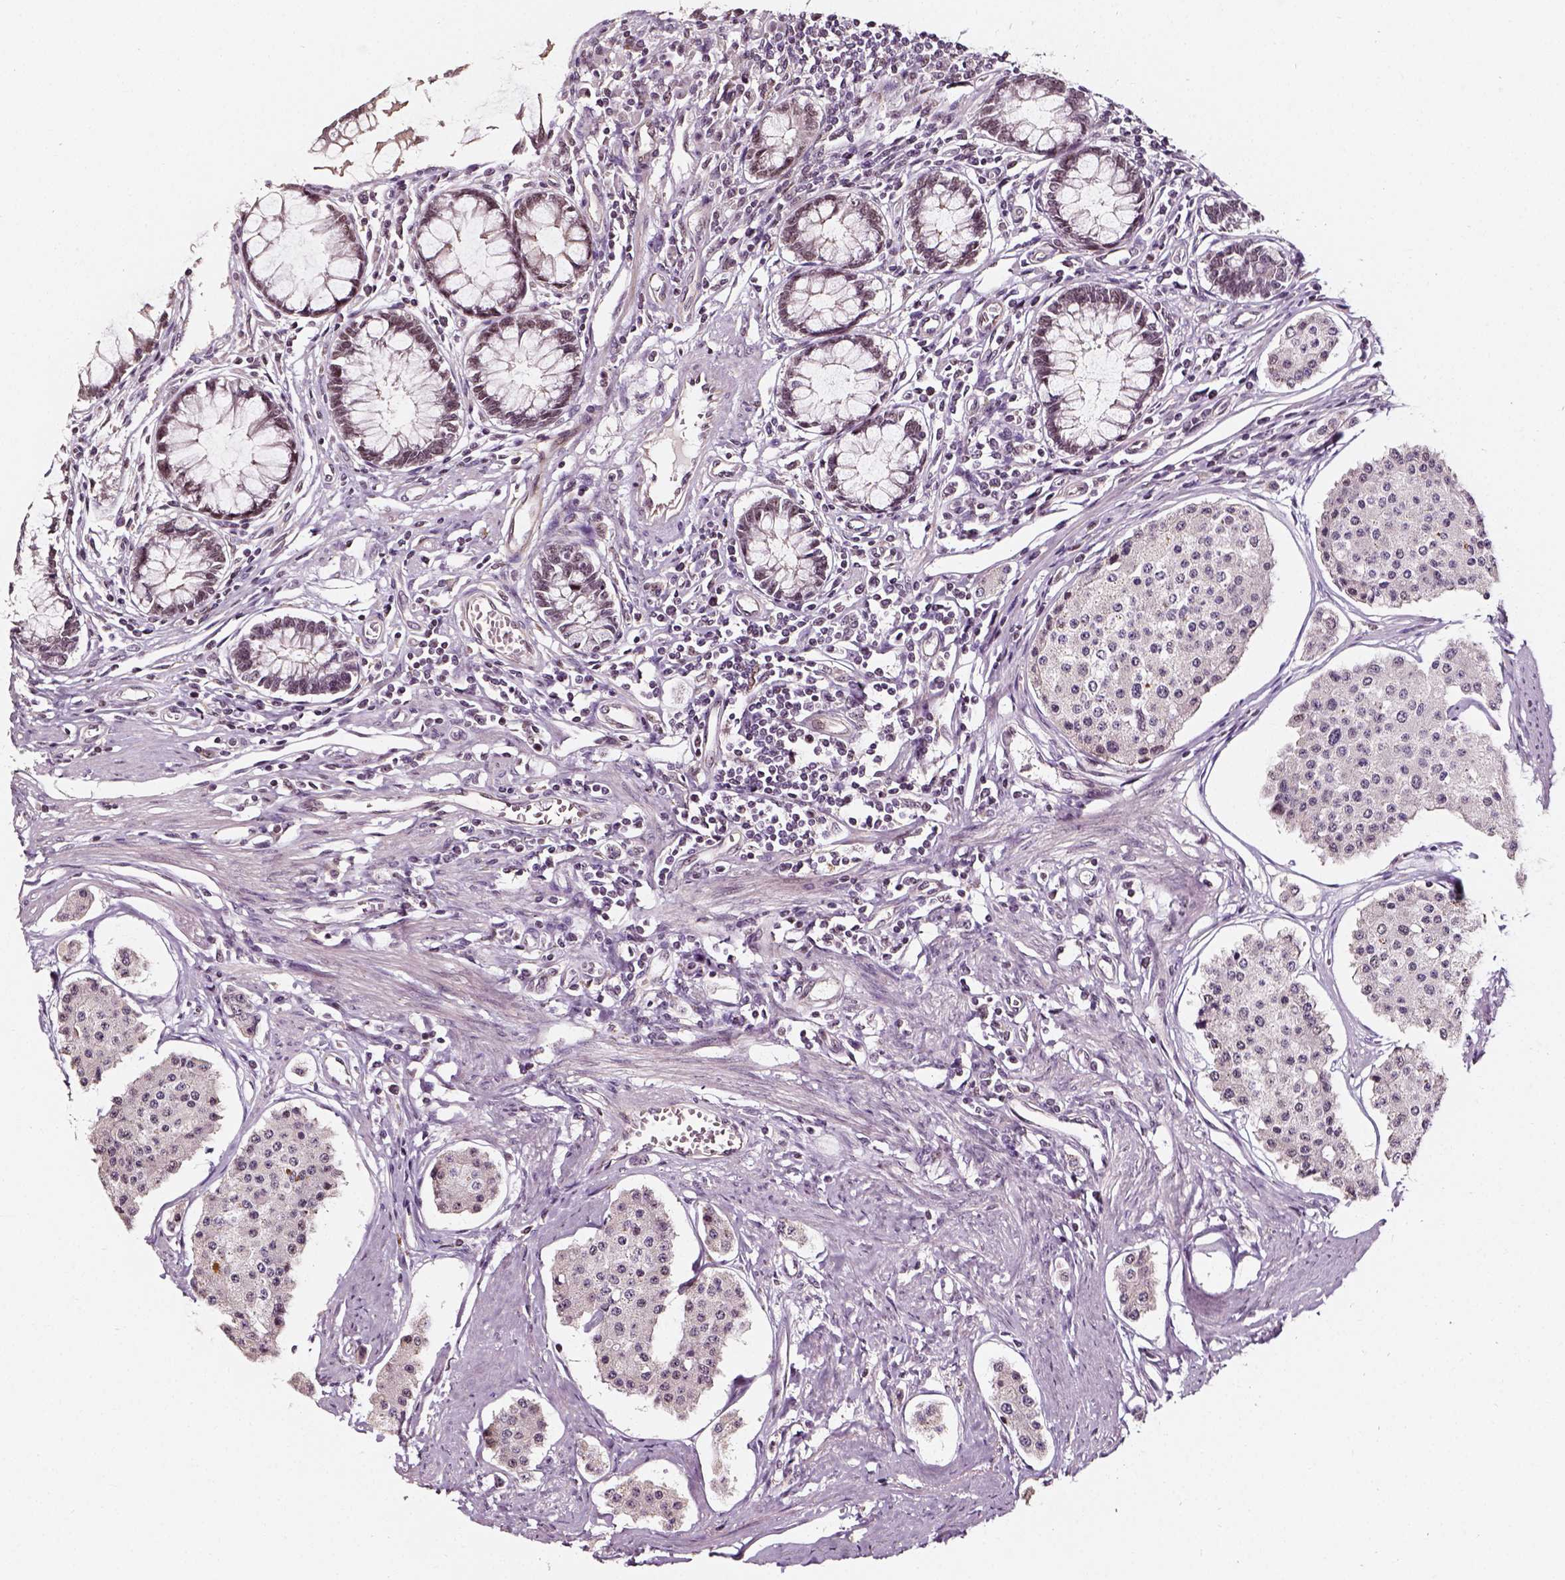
{"staining": {"intensity": "strong", "quantity": ">75%", "location": "nuclear"}, "tissue": "carcinoid", "cell_type": "Tumor cells", "image_type": "cancer", "snomed": [{"axis": "morphology", "description": "Carcinoid, malignant, NOS"}, {"axis": "topography", "description": "Small intestine"}], "caption": "Immunohistochemistry (IHC) of human carcinoid (malignant) shows high levels of strong nuclear expression in about >75% of tumor cells.", "gene": "NACC1", "patient": {"sex": "female", "age": 65}}